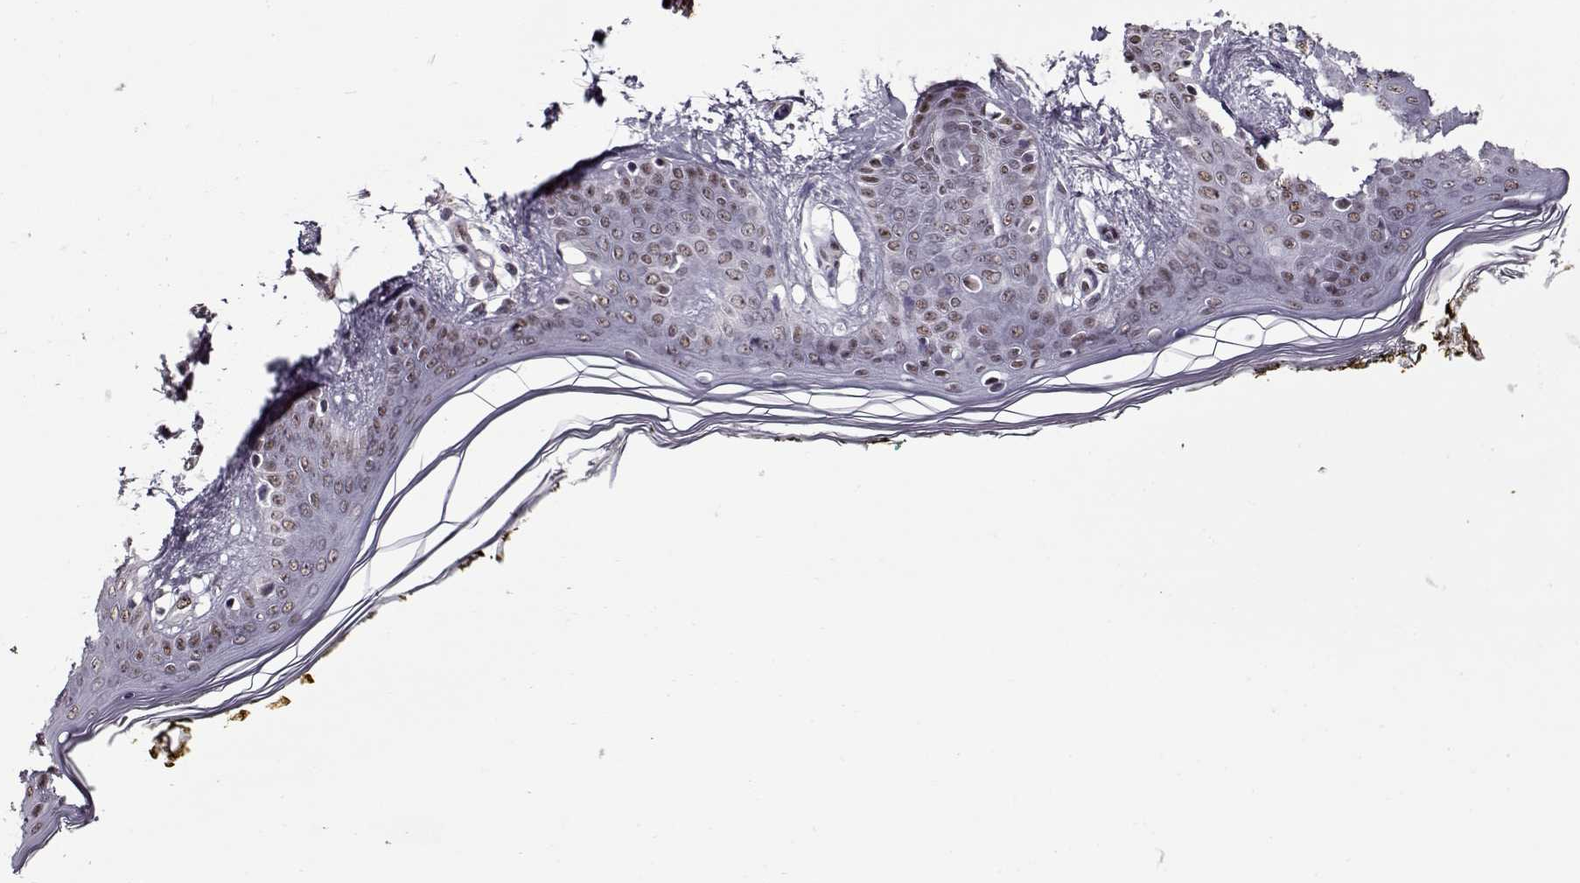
{"staining": {"intensity": "moderate", "quantity": "<25%", "location": "nuclear"}, "tissue": "skin", "cell_type": "Fibroblasts", "image_type": "normal", "snomed": [{"axis": "morphology", "description": "Normal tissue, NOS"}, {"axis": "topography", "description": "Skin"}], "caption": "Immunohistochemical staining of benign human skin reveals low levels of moderate nuclear positivity in approximately <25% of fibroblasts.", "gene": "PRMT1", "patient": {"sex": "female", "age": 34}}